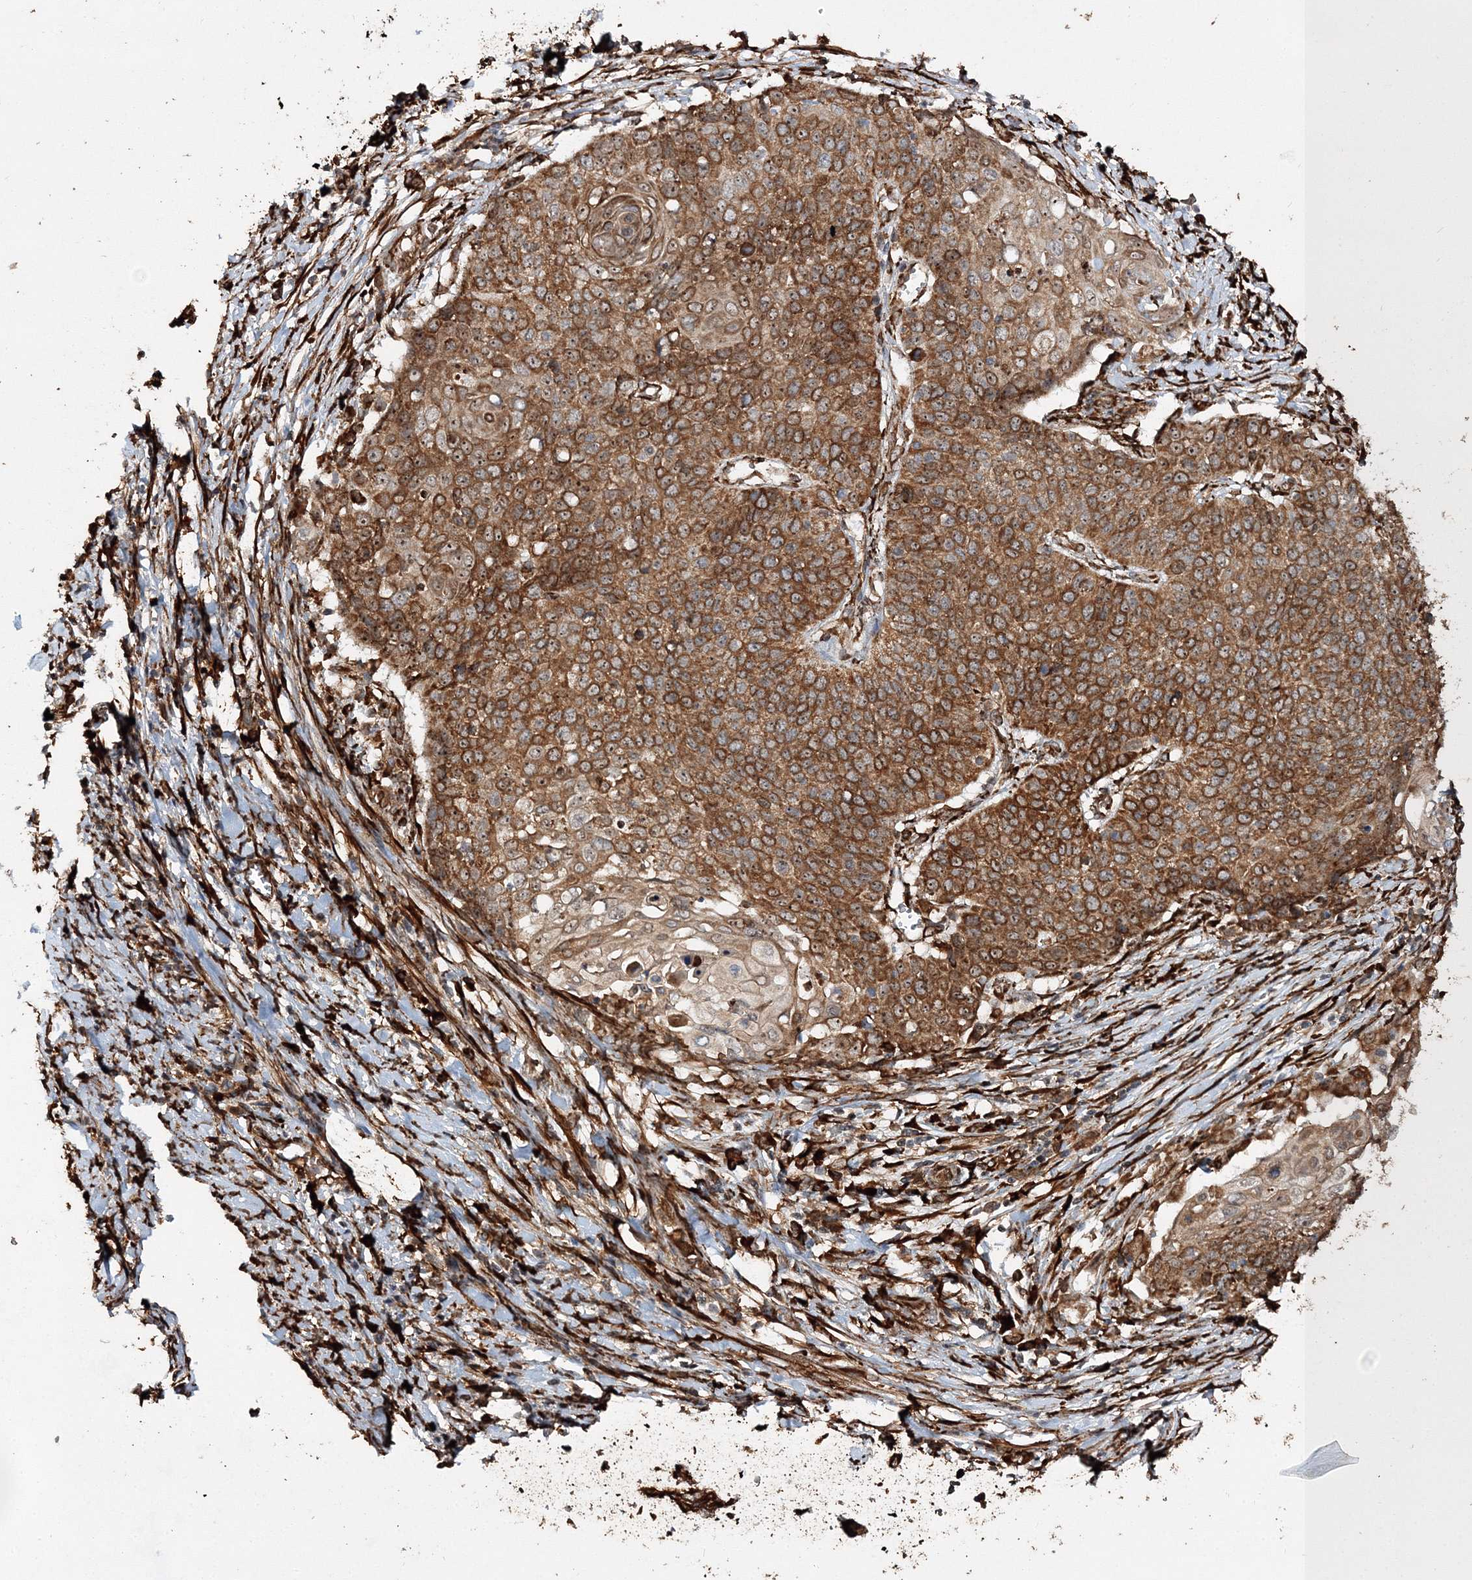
{"staining": {"intensity": "strong", "quantity": ">75%", "location": "cytoplasmic/membranous"}, "tissue": "cervical cancer", "cell_type": "Tumor cells", "image_type": "cancer", "snomed": [{"axis": "morphology", "description": "Squamous cell carcinoma, NOS"}, {"axis": "topography", "description": "Cervix"}], "caption": "Cervical cancer (squamous cell carcinoma) was stained to show a protein in brown. There is high levels of strong cytoplasmic/membranous staining in approximately >75% of tumor cells.", "gene": "SCRN3", "patient": {"sex": "female", "age": 39}}